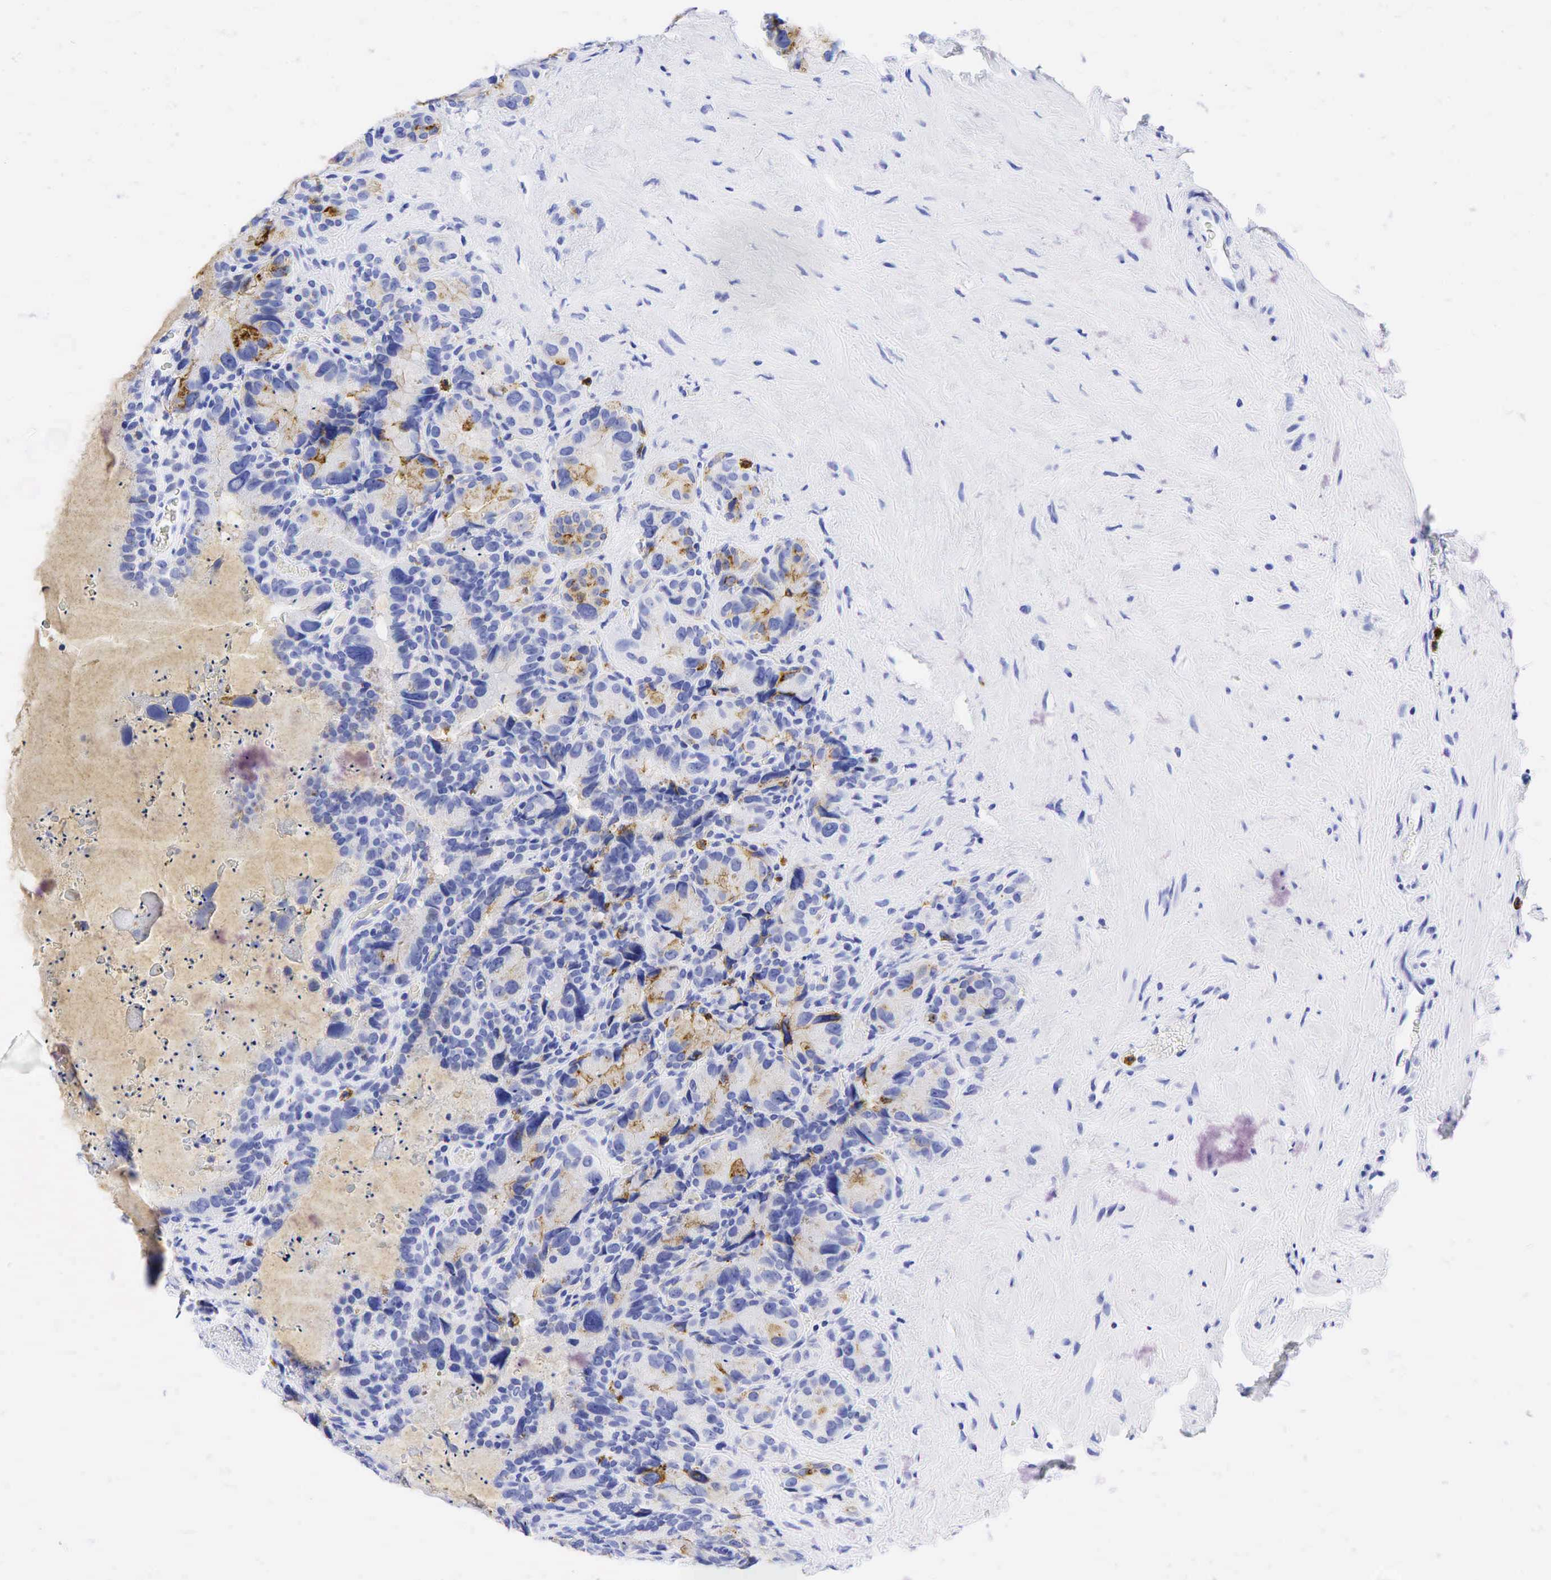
{"staining": {"intensity": "moderate", "quantity": "<25%", "location": "none"}, "tissue": "seminal vesicle", "cell_type": "Glandular cells", "image_type": "normal", "snomed": [{"axis": "morphology", "description": "Normal tissue, NOS"}, {"axis": "topography", "description": "Seminal veicle"}], "caption": "Moderate None staining for a protein is identified in approximately <25% of glandular cells of unremarkable seminal vesicle using immunohistochemistry.", "gene": "FUT4", "patient": {"sex": "male", "age": 63}}